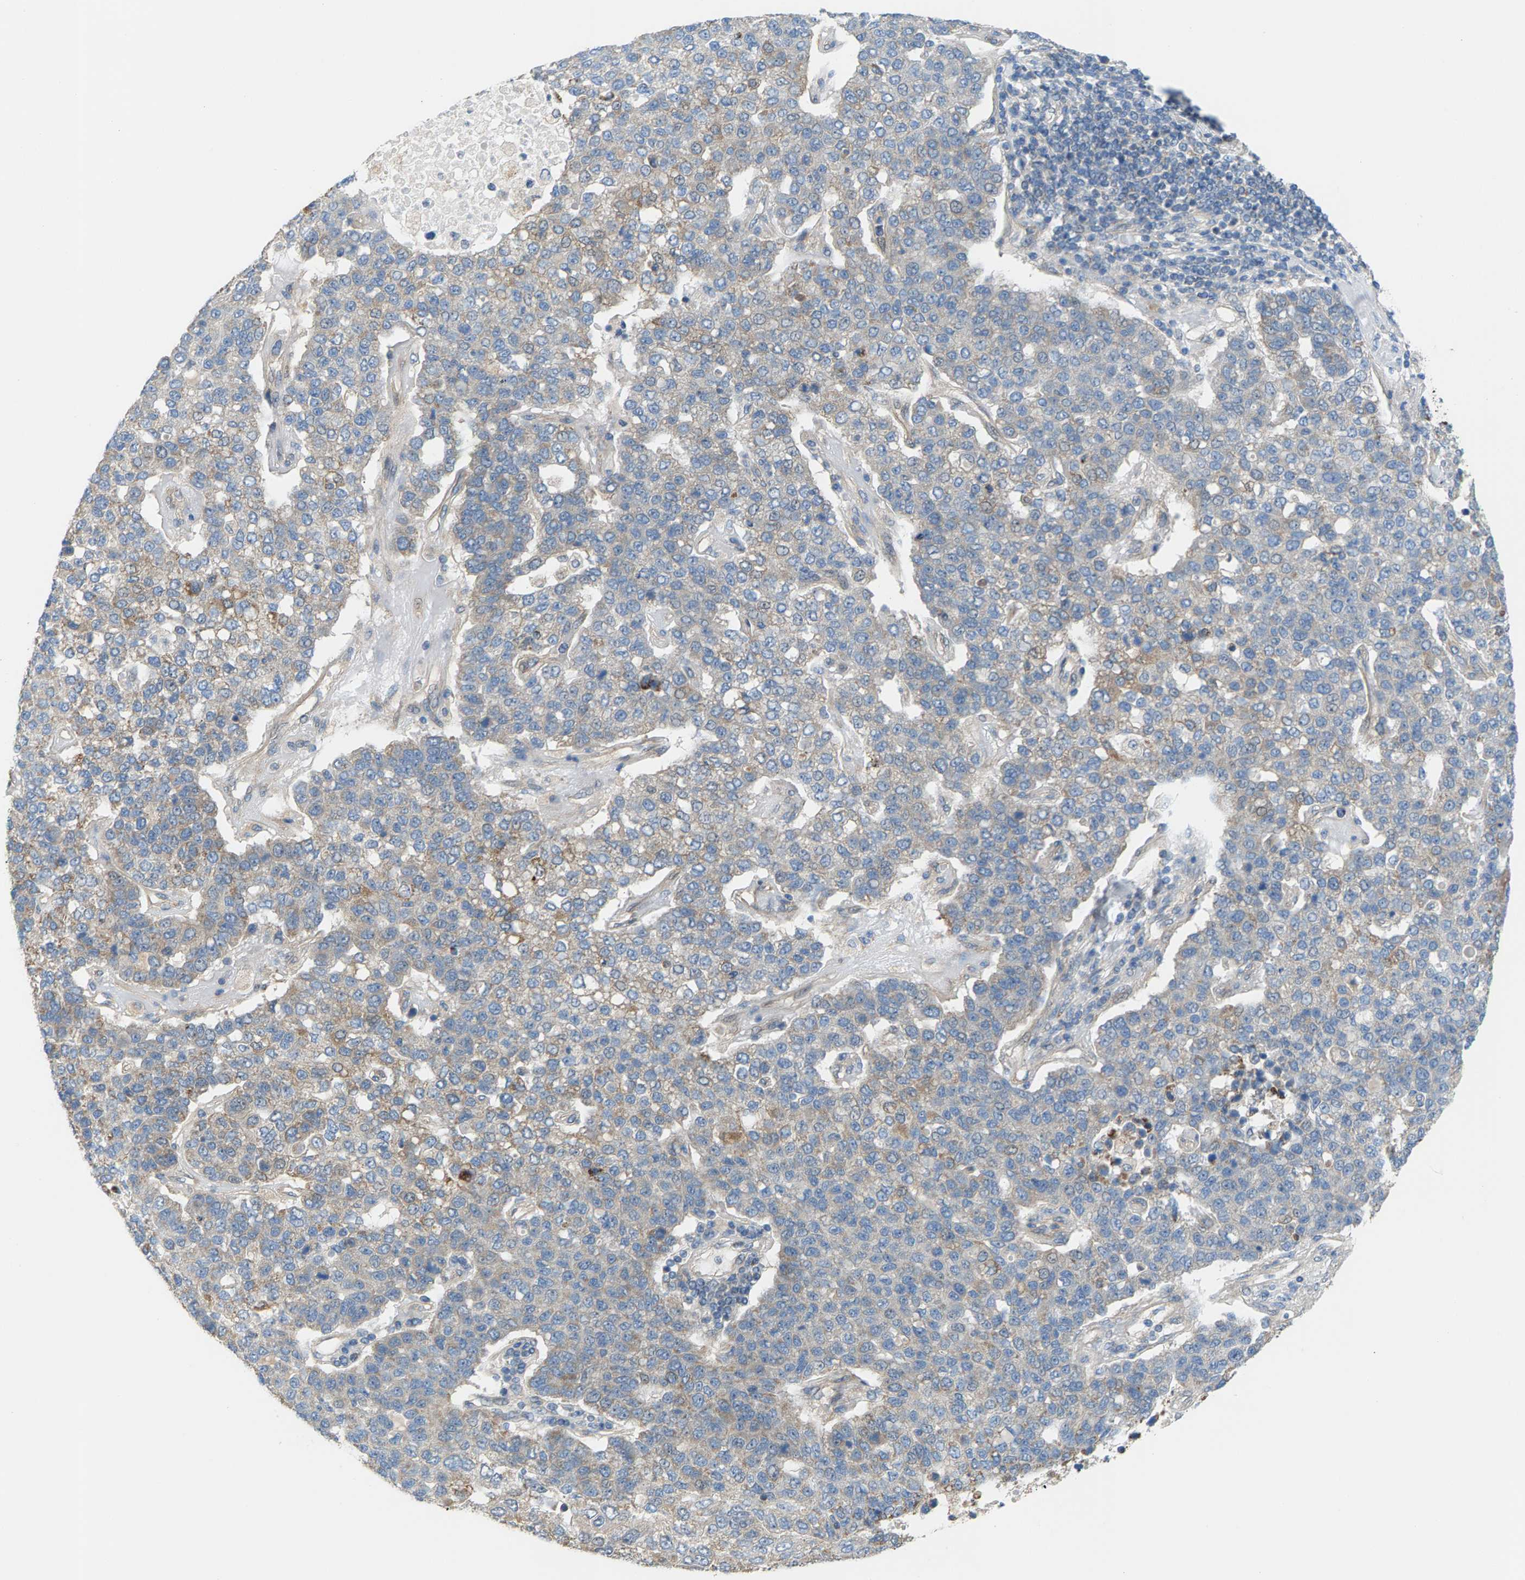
{"staining": {"intensity": "weak", "quantity": "<25%", "location": "cytoplasmic/membranous"}, "tissue": "pancreatic cancer", "cell_type": "Tumor cells", "image_type": "cancer", "snomed": [{"axis": "morphology", "description": "Adenocarcinoma, NOS"}, {"axis": "topography", "description": "Pancreas"}], "caption": "High magnification brightfield microscopy of pancreatic cancer stained with DAB (3,3'-diaminobenzidine) (brown) and counterstained with hematoxylin (blue): tumor cells show no significant expression. (Immunohistochemistry (ihc), brightfield microscopy, high magnification).", "gene": "PDCL", "patient": {"sex": "female", "age": 61}}